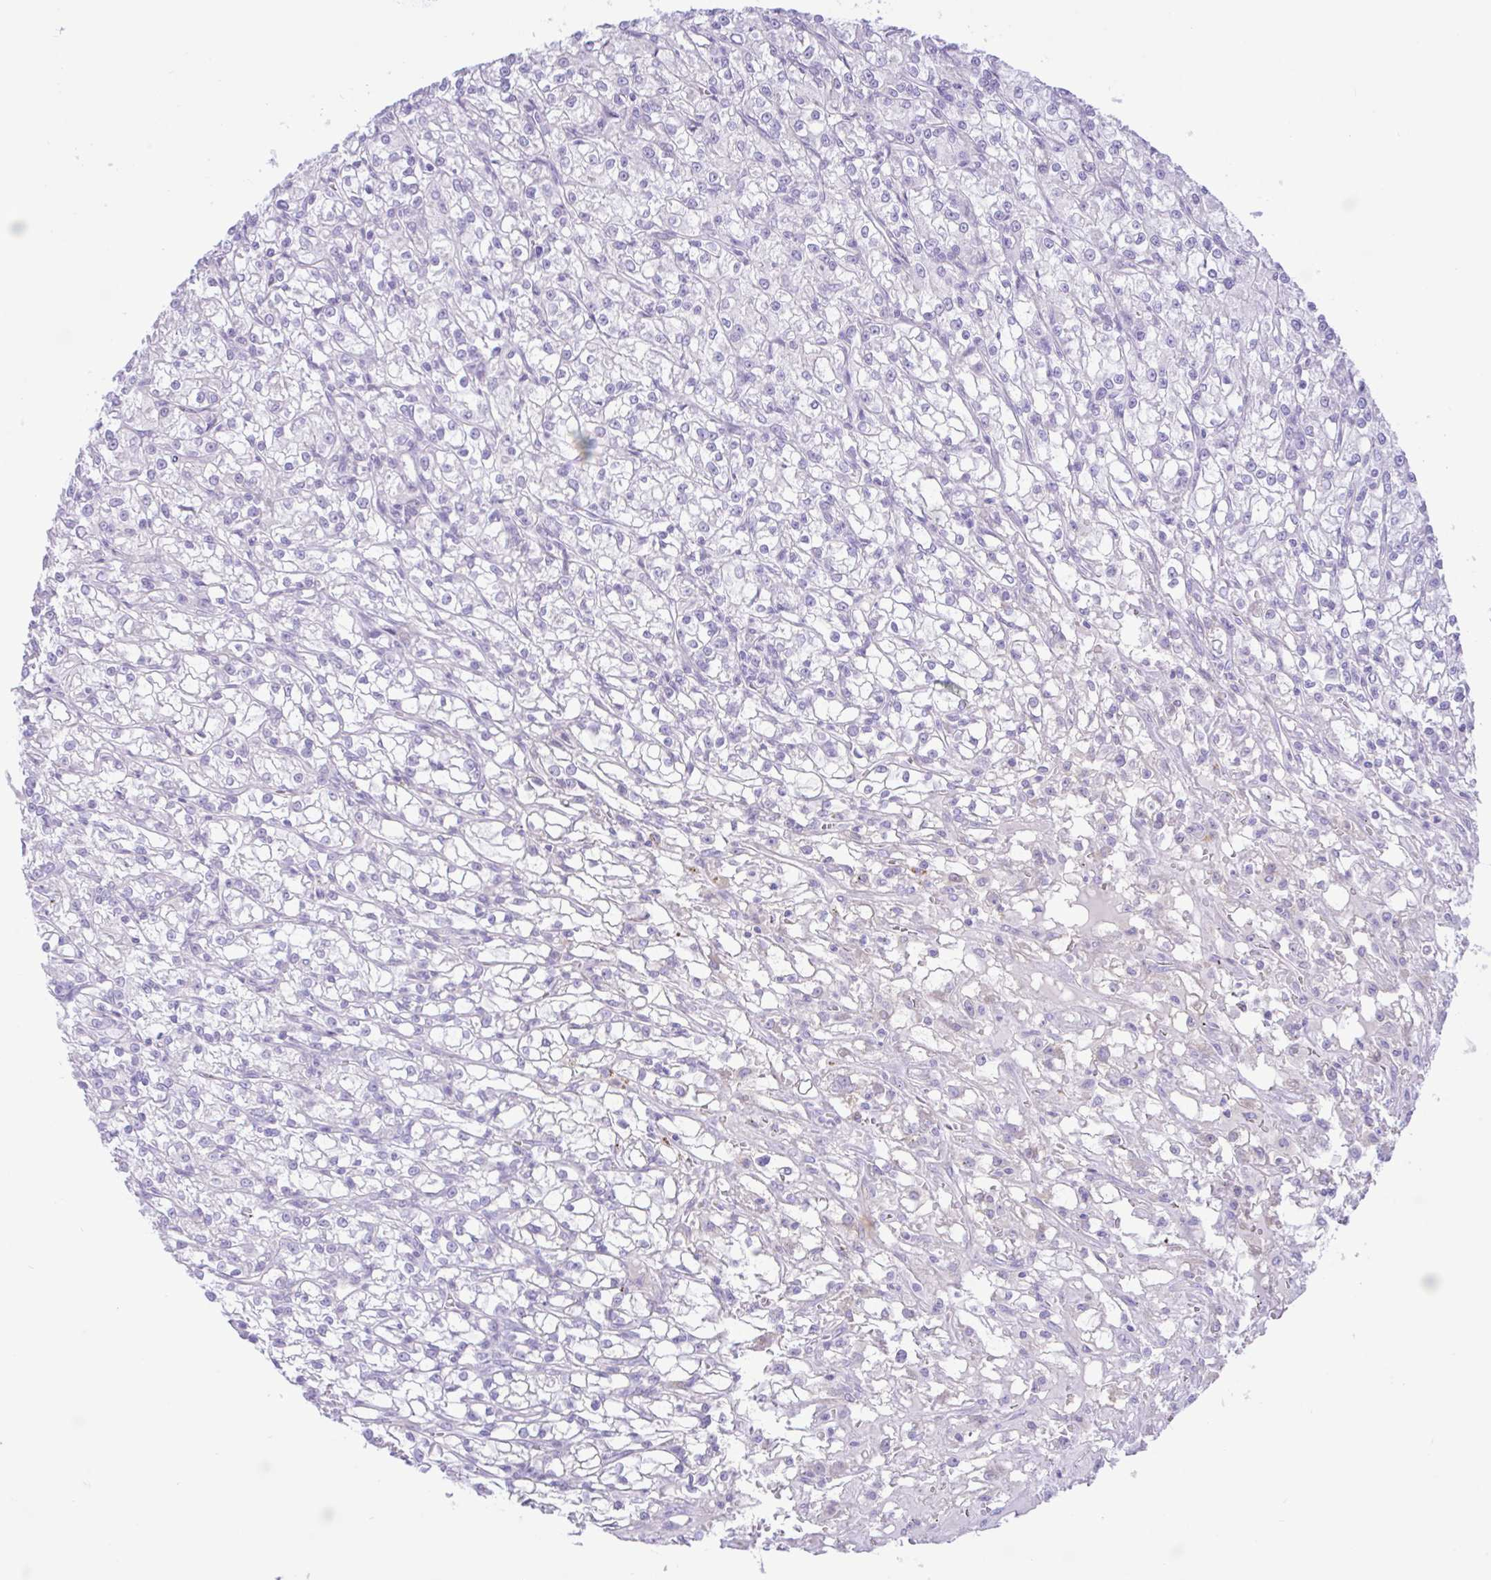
{"staining": {"intensity": "negative", "quantity": "none", "location": "none"}, "tissue": "renal cancer", "cell_type": "Tumor cells", "image_type": "cancer", "snomed": [{"axis": "morphology", "description": "Adenocarcinoma, NOS"}, {"axis": "topography", "description": "Kidney"}], "caption": "A high-resolution image shows immunohistochemistry (IHC) staining of renal adenocarcinoma, which demonstrates no significant staining in tumor cells.", "gene": "ZNF101", "patient": {"sex": "female", "age": 59}}